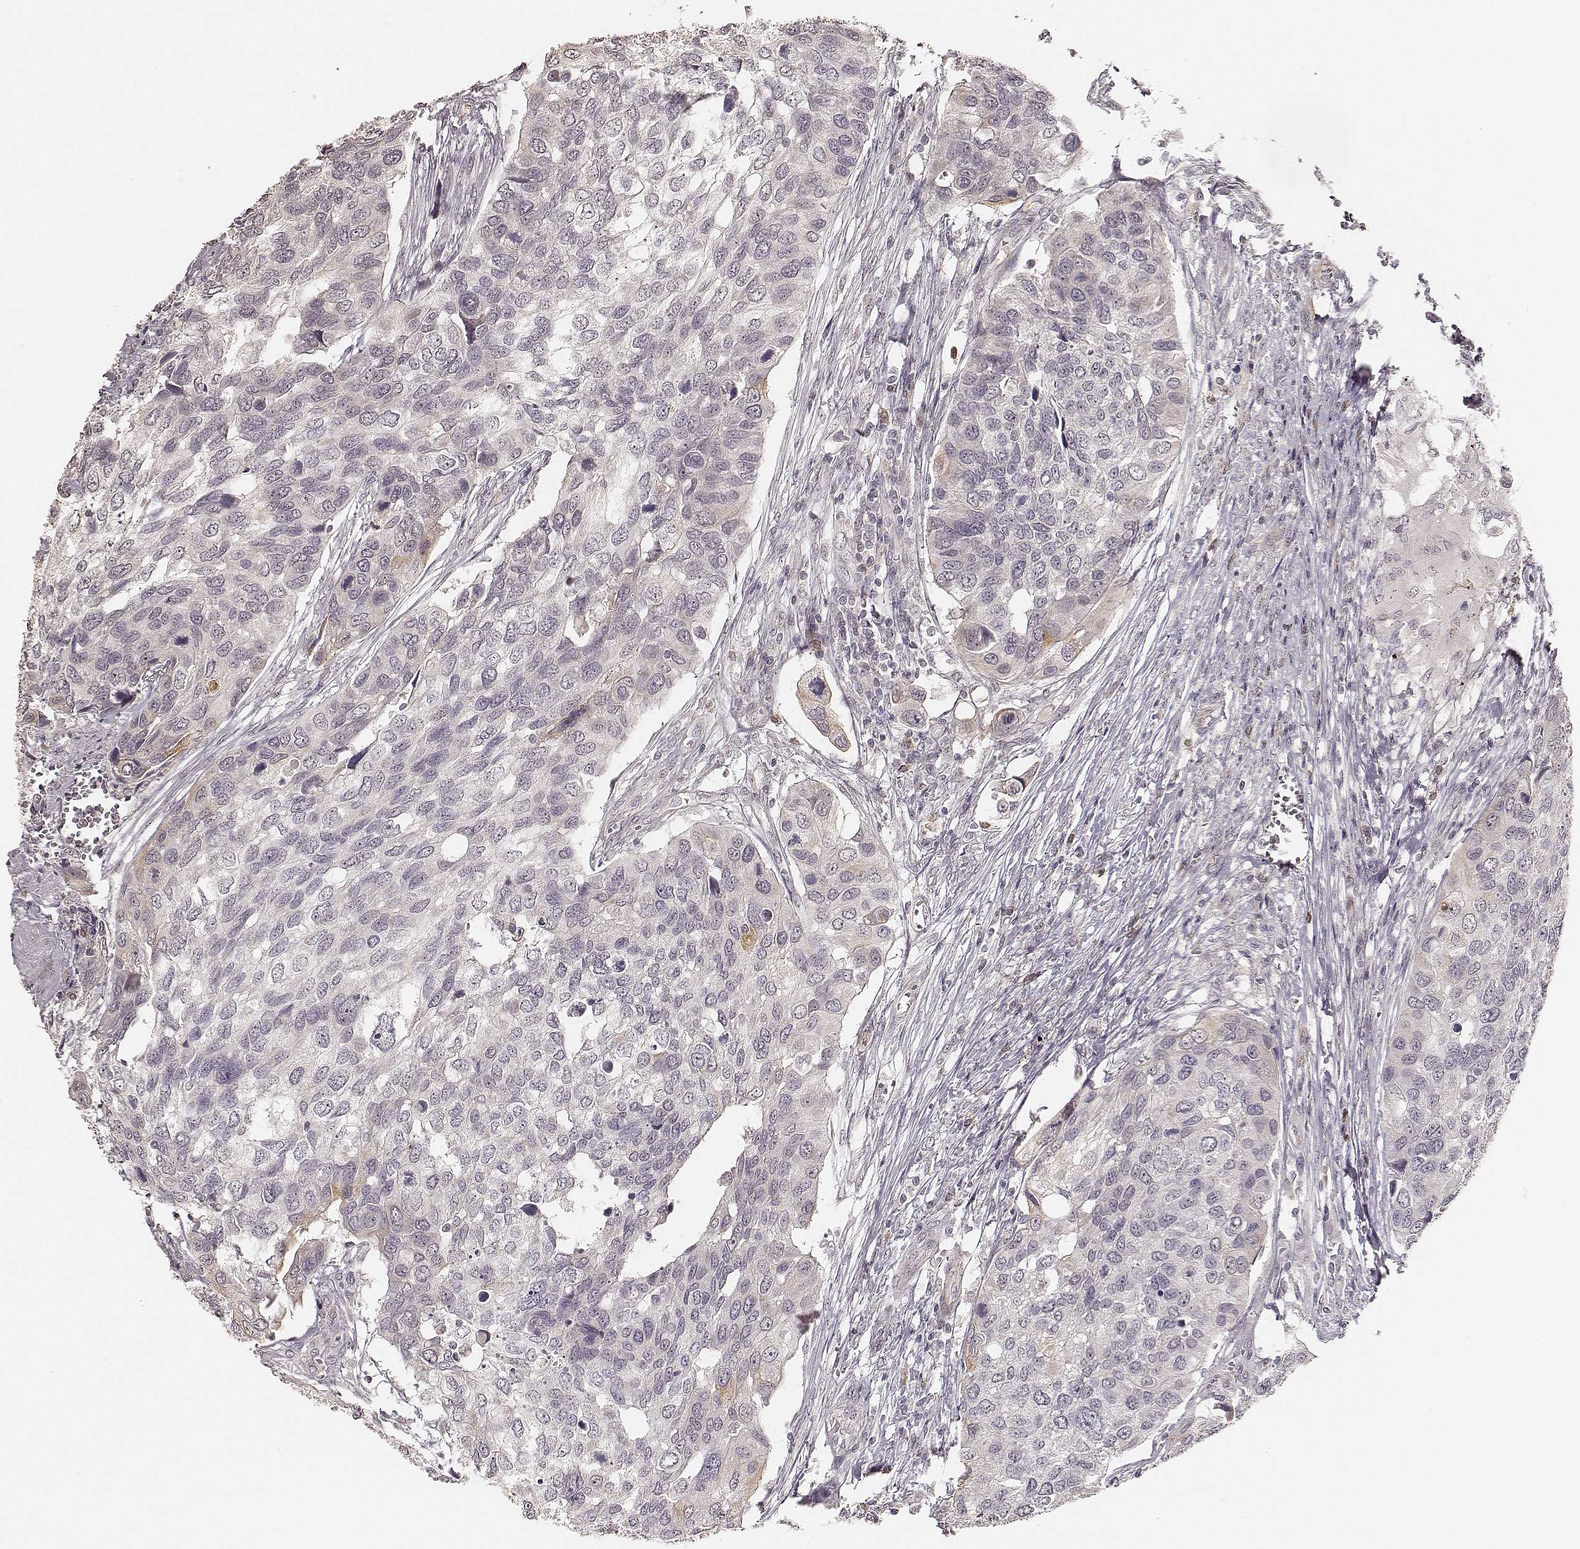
{"staining": {"intensity": "negative", "quantity": "none", "location": "none"}, "tissue": "urothelial cancer", "cell_type": "Tumor cells", "image_type": "cancer", "snomed": [{"axis": "morphology", "description": "Urothelial carcinoma, High grade"}, {"axis": "topography", "description": "Urinary bladder"}], "caption": "Urothelial cancer was stained to show a protein in brown. There is no significant positivity in tumor cells.", "gene": "LY6K", "patient": {"sex": "male", "age": 60}}